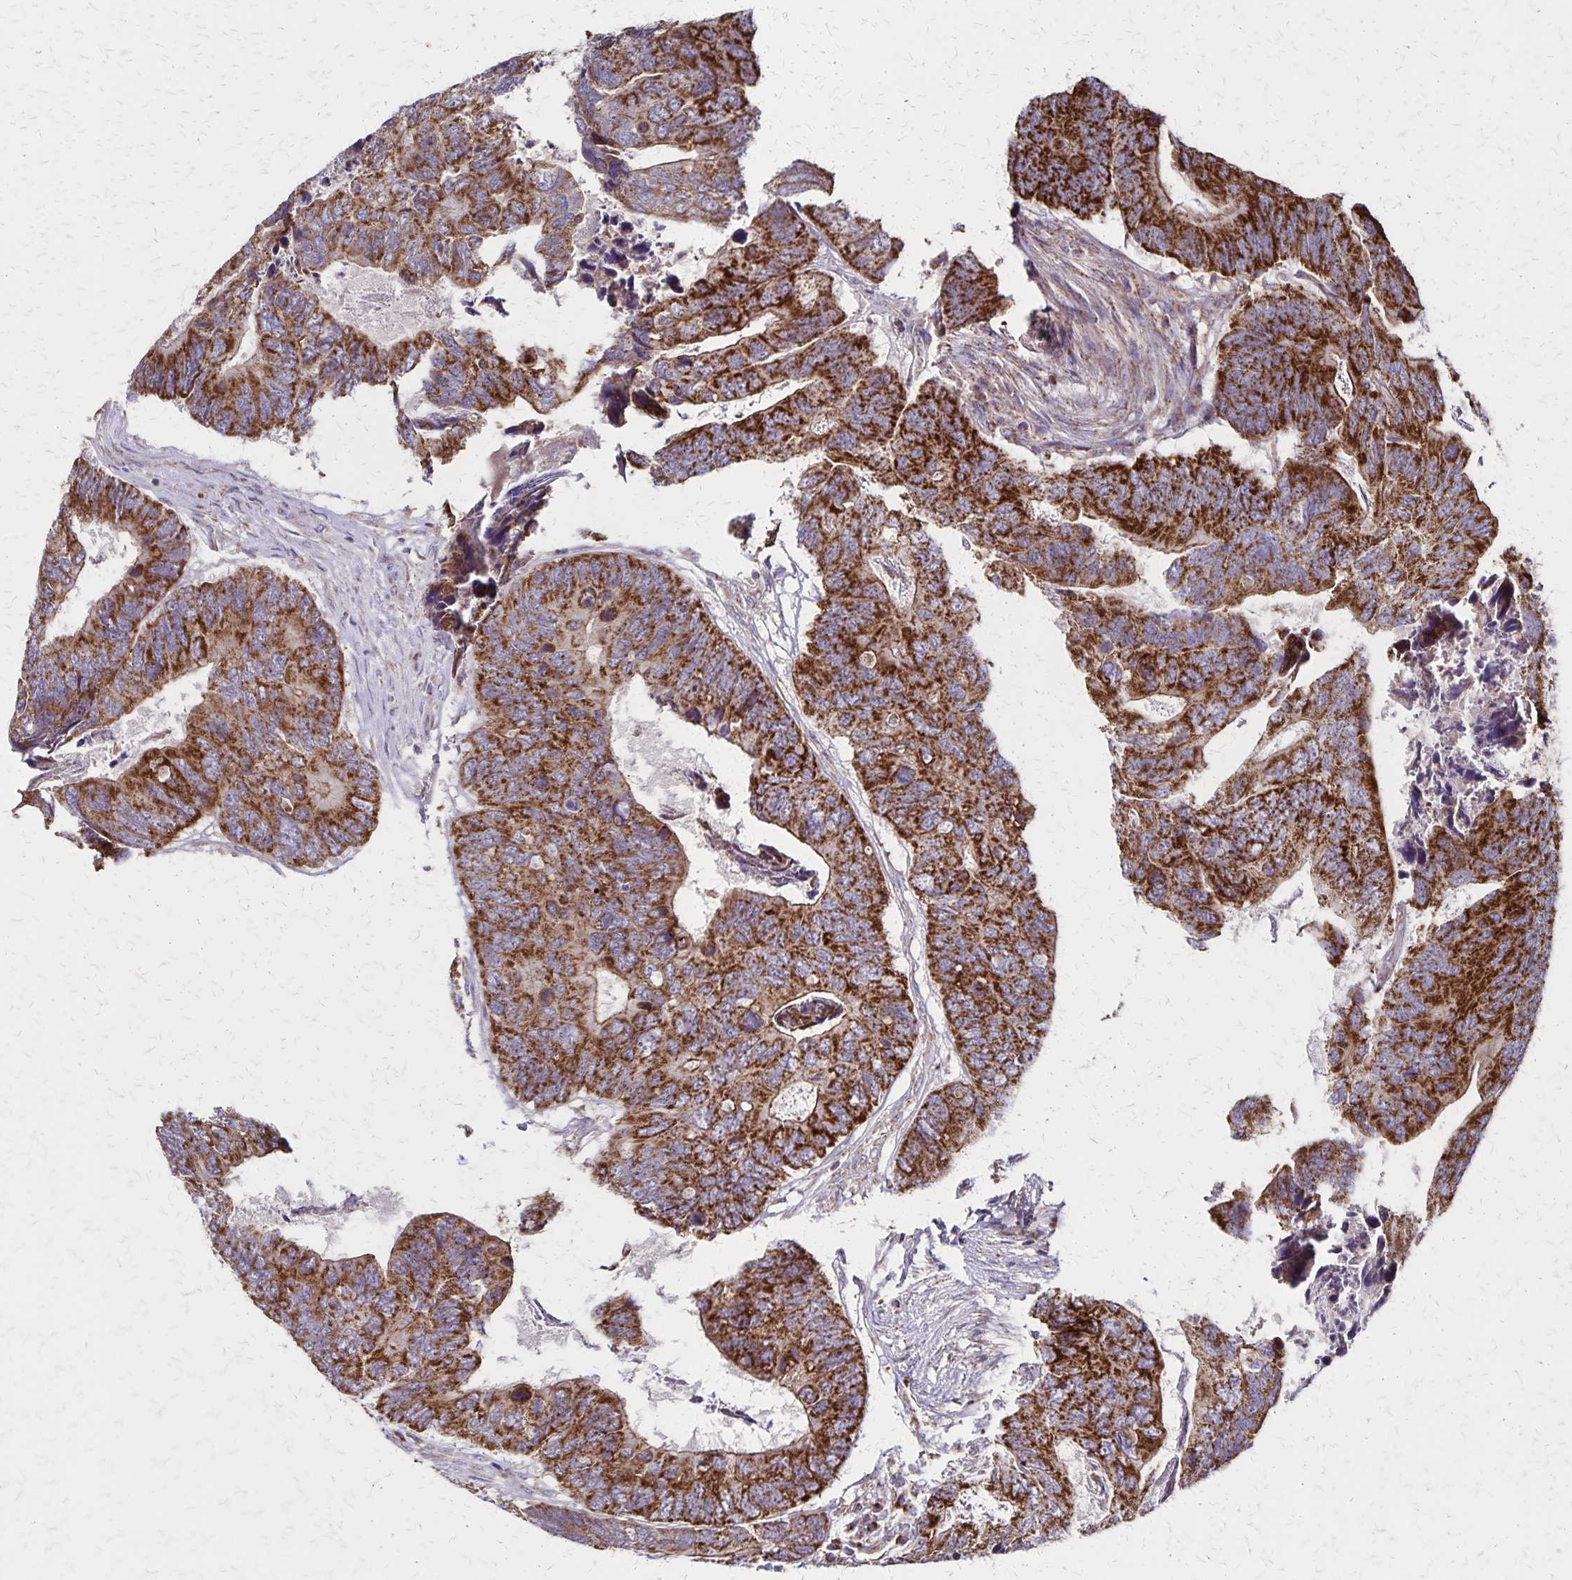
{"staining": {"intensity": "strong", "quantity": ">75%", "location": "cytoplasmic/membranous"}, "tissue": "colorectal cancer", "cell_type": "Tumor cells", "image_type": "cancer", "snomed": [{"axis": "morphology", "description": "Adenocarcinoma, NOS"}, {"axis": "topography", "description": "Colon"}], "caption": "Brown immunohistochemical staining in colorectal cancer displays strong cytoplasmic/membranous positivity in approximately >75% of tumor cells. The staining is performed using DAB (3,3'-diaminobenzidine) brown chromogen to label protein expression. The nuclei are counter-stained blue using hematoxylin.", "gene": "NFS1", "patient": {"sex": "female", "age": 67}}